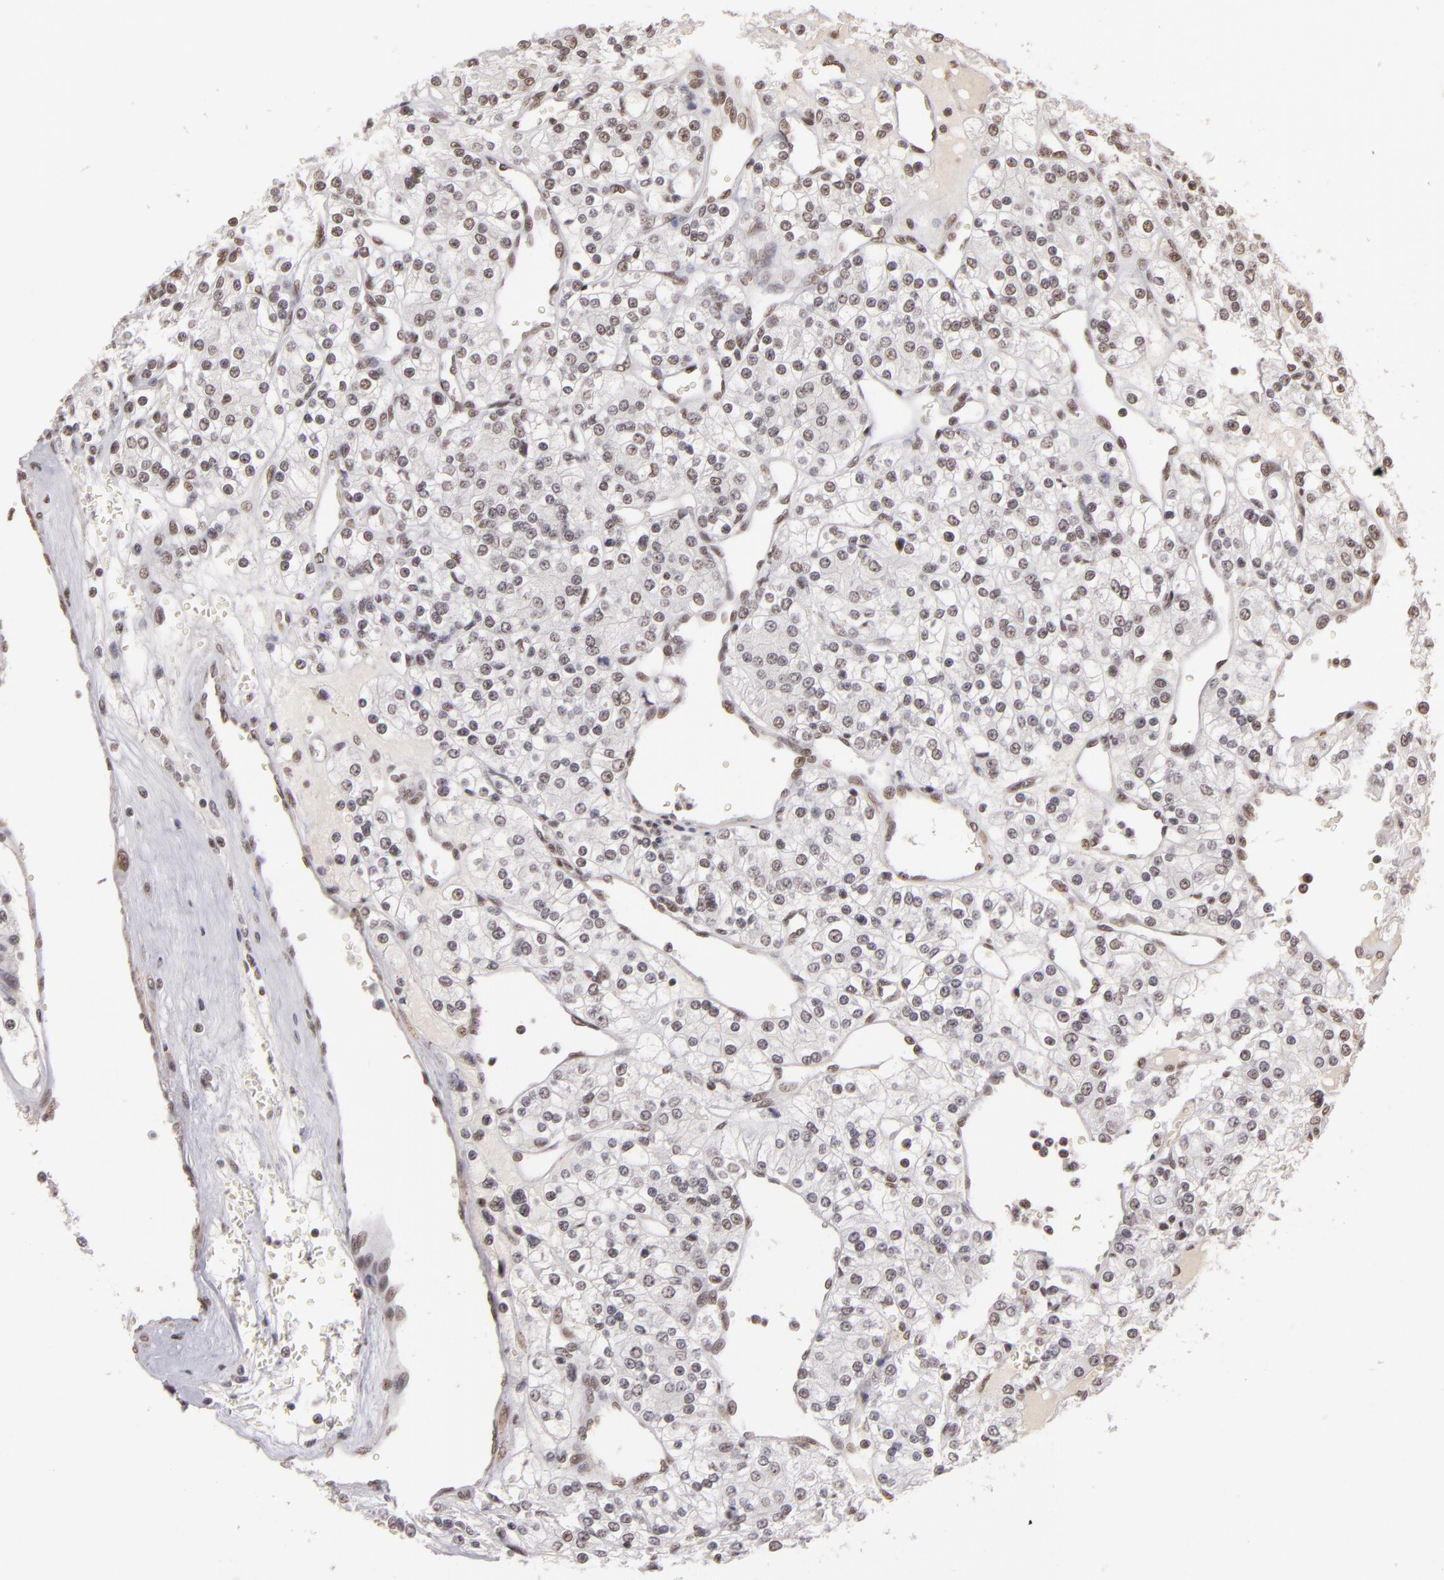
{"staining": {"intensity": "weak", "quantity": "25%-75%", "location": "nuclear"}, "tissue": "renal cancer", "cell_type": "Tumor cells", "image_type": "cancer", "snomed": [{"axis": "morphology", "description": "Adenocarcinoma, NOS"}, {"axis": "topography", "description": "Kidney"}], "caption": "Adenocarcinoma (renal) stained with DAB (3,3'-diaminobenzidine) immunohistochemistry (IHC) exhibits low levels of weak nuclear expression in about 25%-75% of tumor cells.", "gene": "INTS6", "patient": {"sex": "female", "age": 62}}